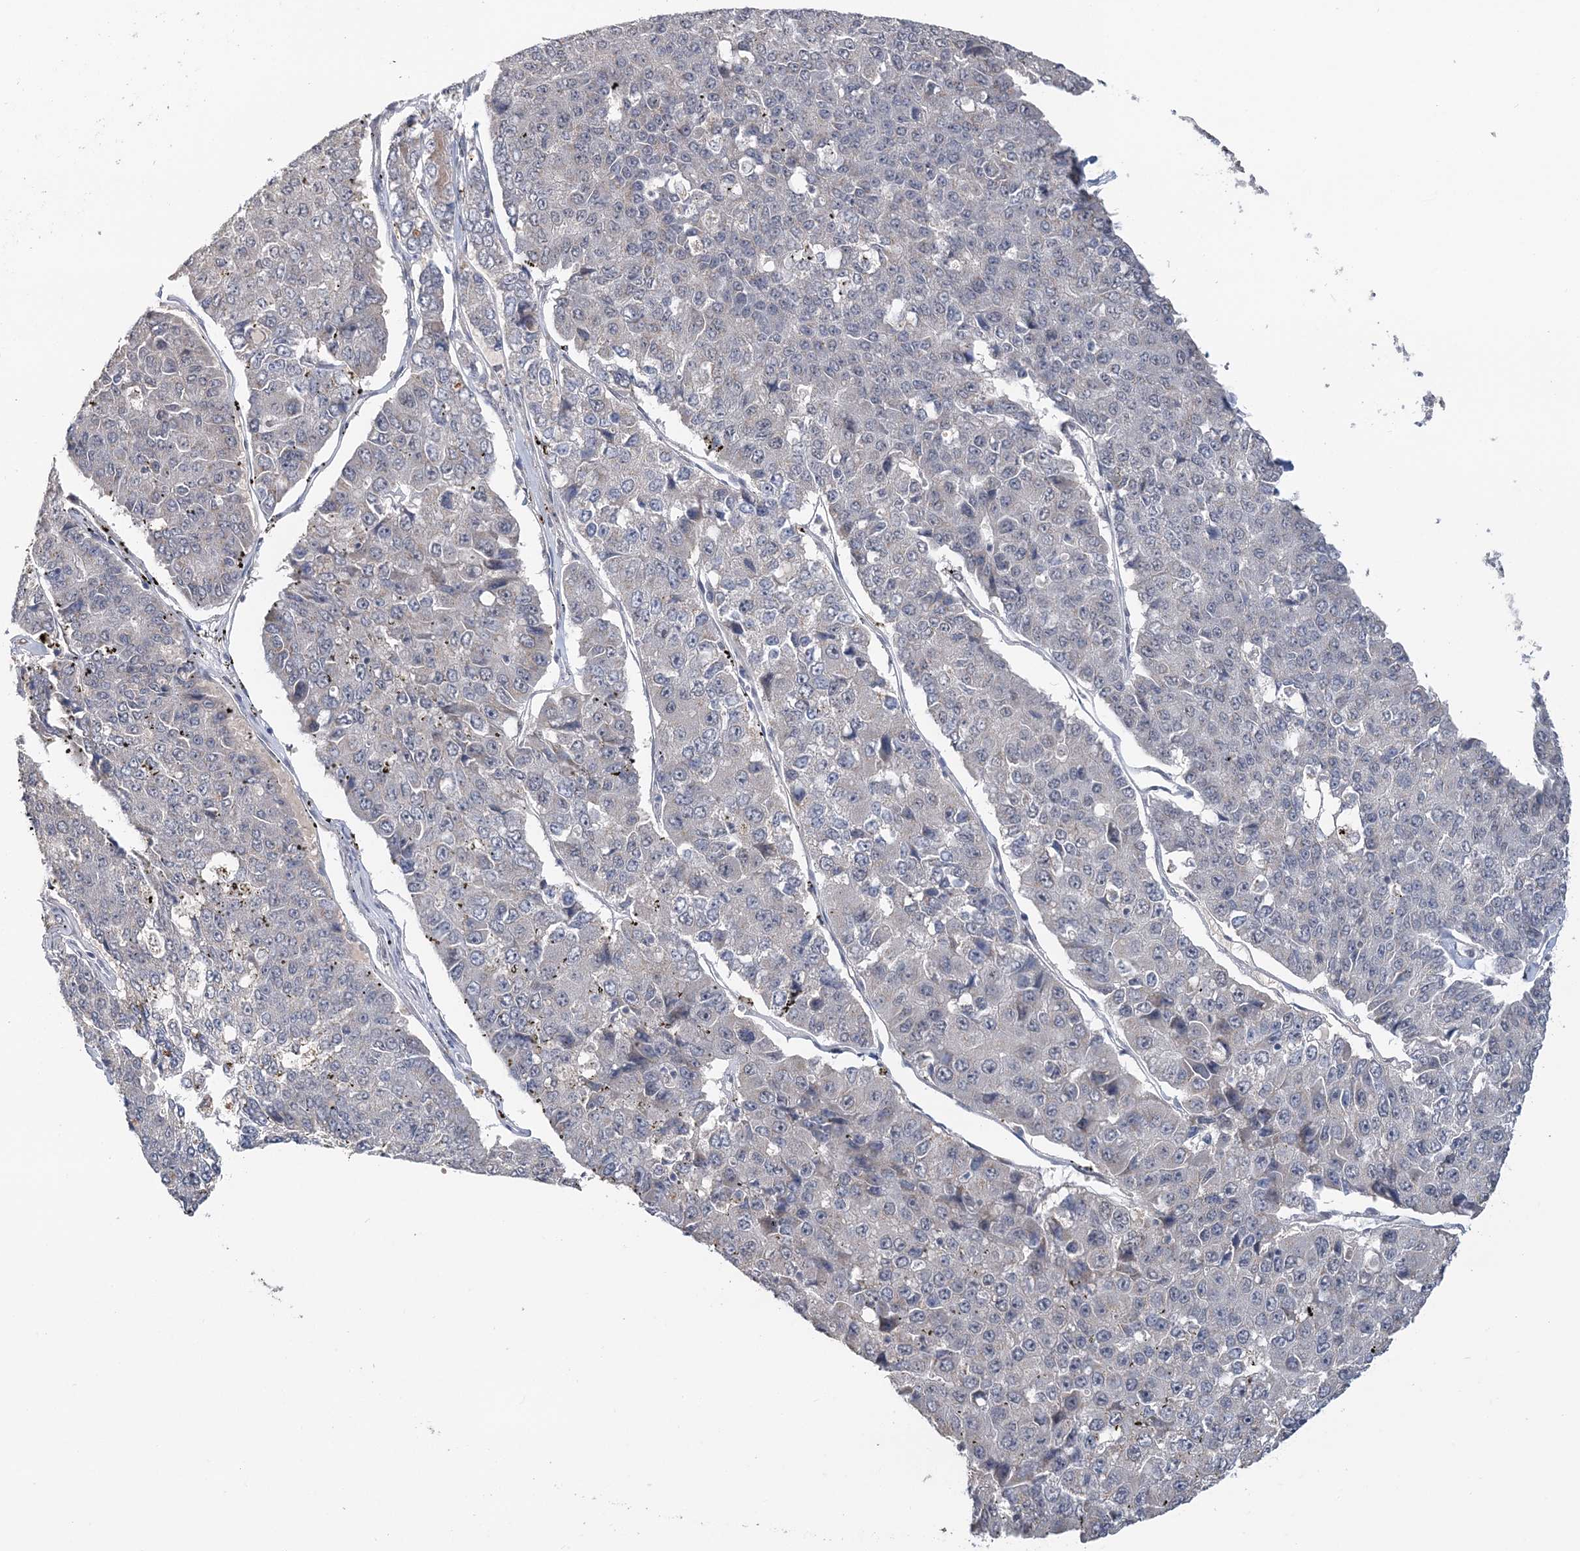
{"staining": {"intensity": "negative", "quantity": "none", "location": "none"}, "tissue": "pancreatic cancer", "cell_type": "Tumor cells", "image_type": "cancer", "snomed": [{"axis": "morphology", "description": "Adenocarcinoma, NOS"}, {"axis": "topography", "description": "Pancreas"}], "caption": "An image of pancreatic adenocarcinoma stained for a protein reveals no brown staining in tumor cells.", "gene": "TSHZ2", "patient": {"sex": "male", "age": 50}}